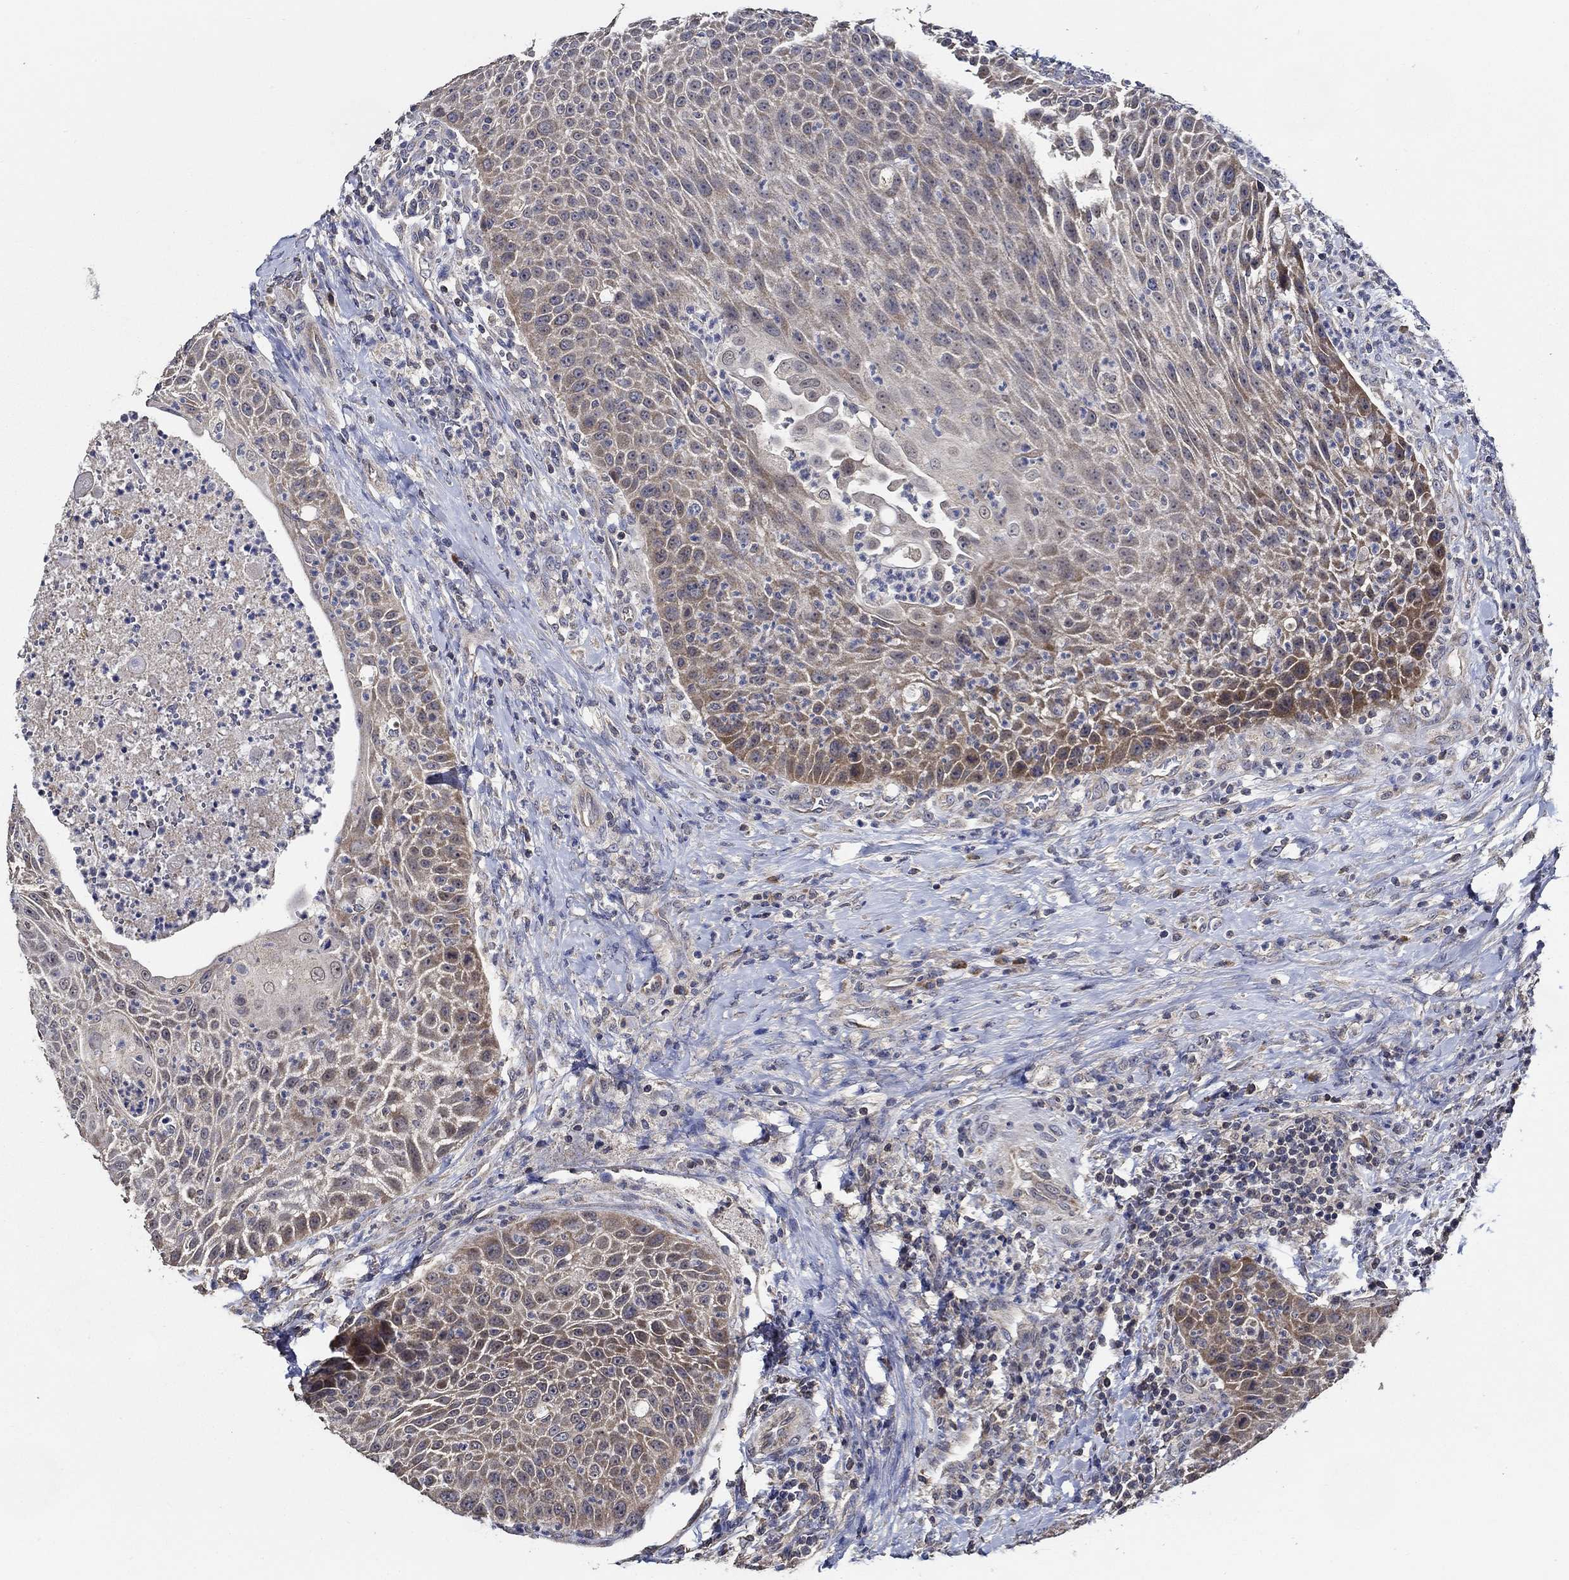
{"staining": {"intensity": "moderate", "quantity": "<25%", "location": "cytoplasmic/membranous"}, "tissue": "head and neck cancer", "cell_type": "Tumor cells", "image_type": "cancer", "snomed": [{"axis": "morphology", "description": "Squamous cell carcinoma, NOS"}, {"axis": "topography", "description": "Head-Neck"}], "caption": "A histopathology image of human head and neck squamous cell carcinoma stained for a protein displays moderate cytoplasmic/membranous brown staining in tumor cells.", "gene": "WDR53", "patient": {"sex": "male", "age": 69}}